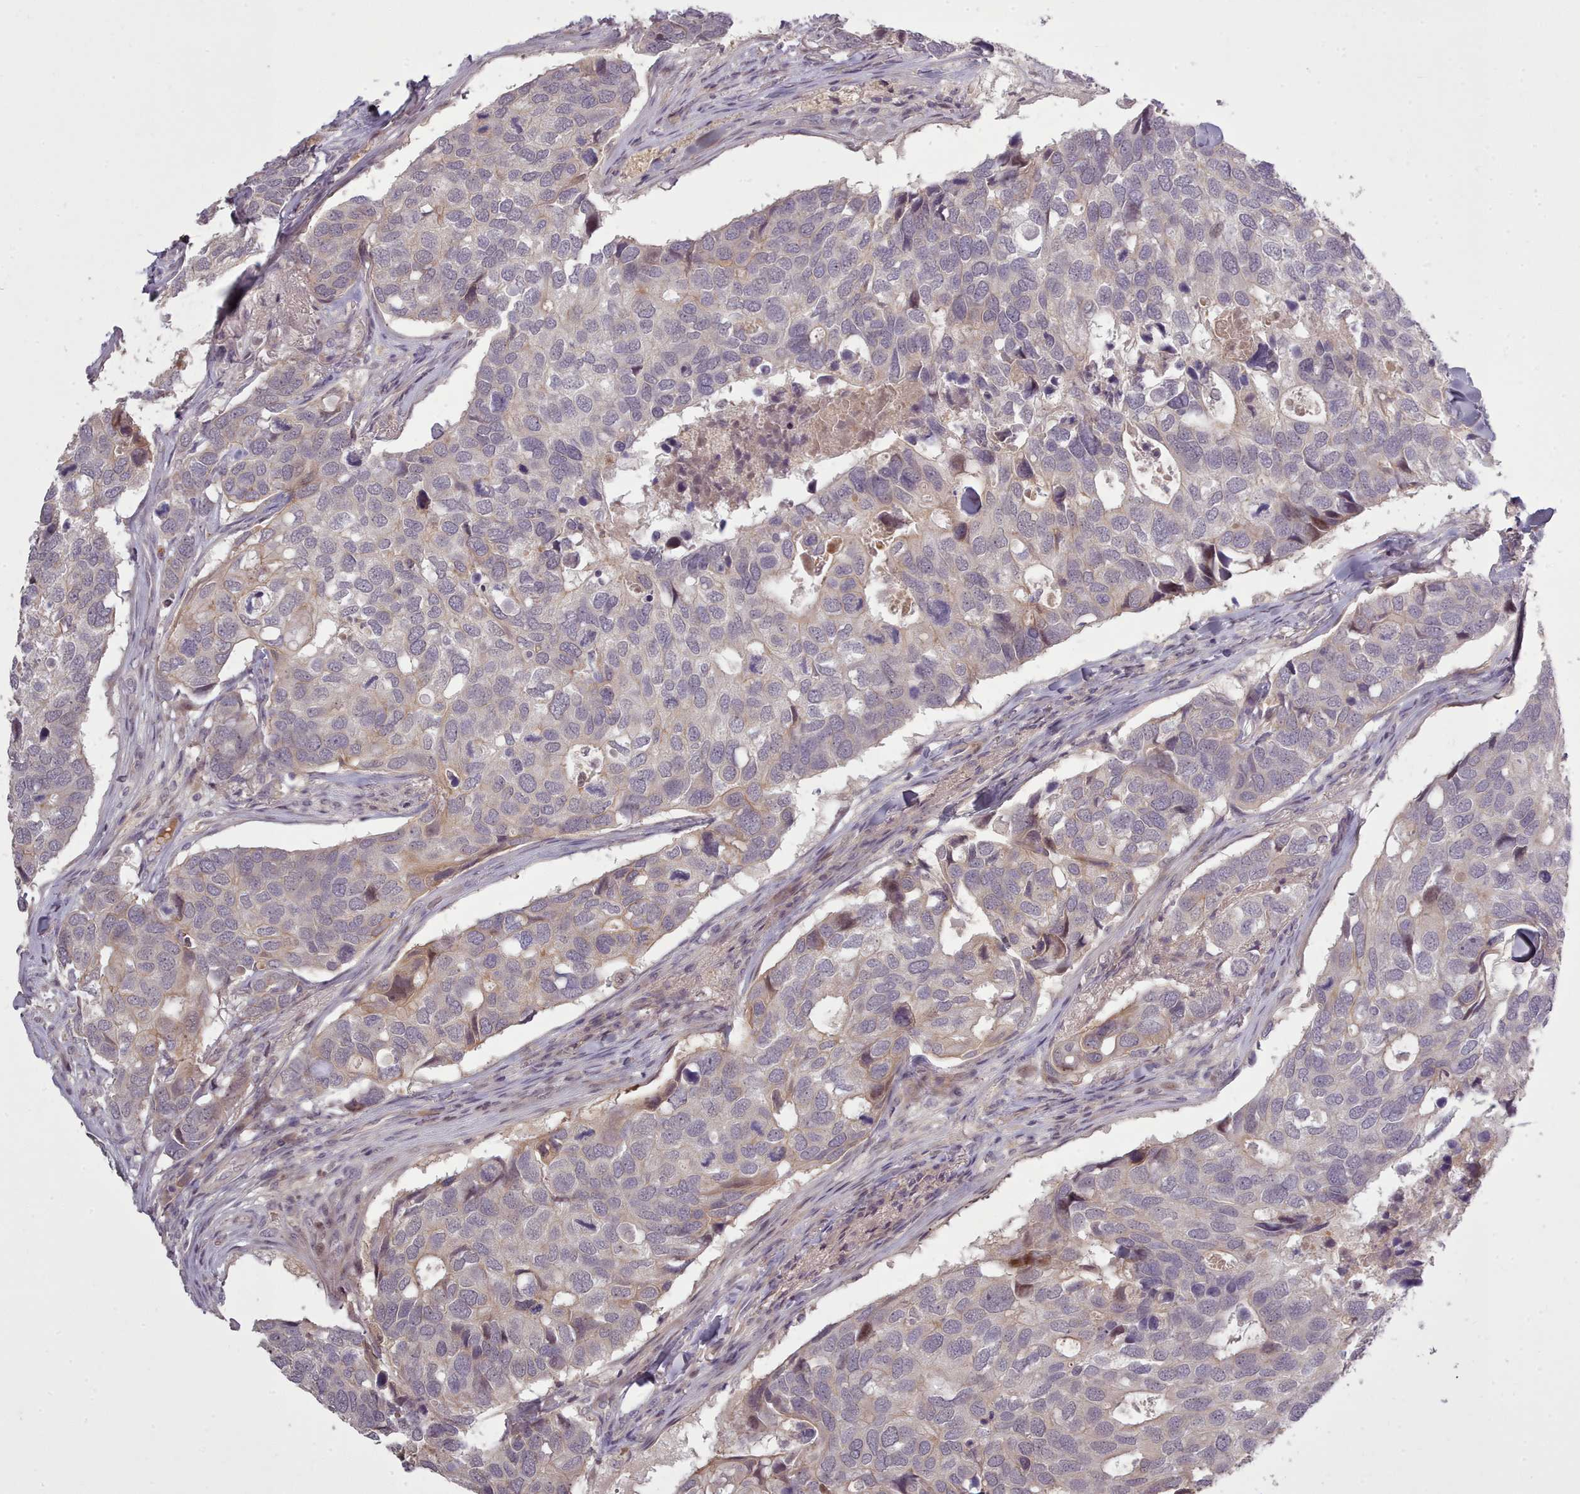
{"staining": {"intensity": "negative", "quantity": "none", "location": "none"}, "tissue": "breast cancer", "cell_type": "Tumor cells", "image_type": "cancer", "snomed": [{"axis": "morphology", "description": "Duct carcinoma"}, {"axis": "topography", "description": "Breast"}], "caption": "Immunohistochemistry image of human breast cancer stained for a protein (brown), which demonstrates no expression in tumor cells.", "gene": "LEFTY2", "patient": {"sex": "female", "age": 83}}